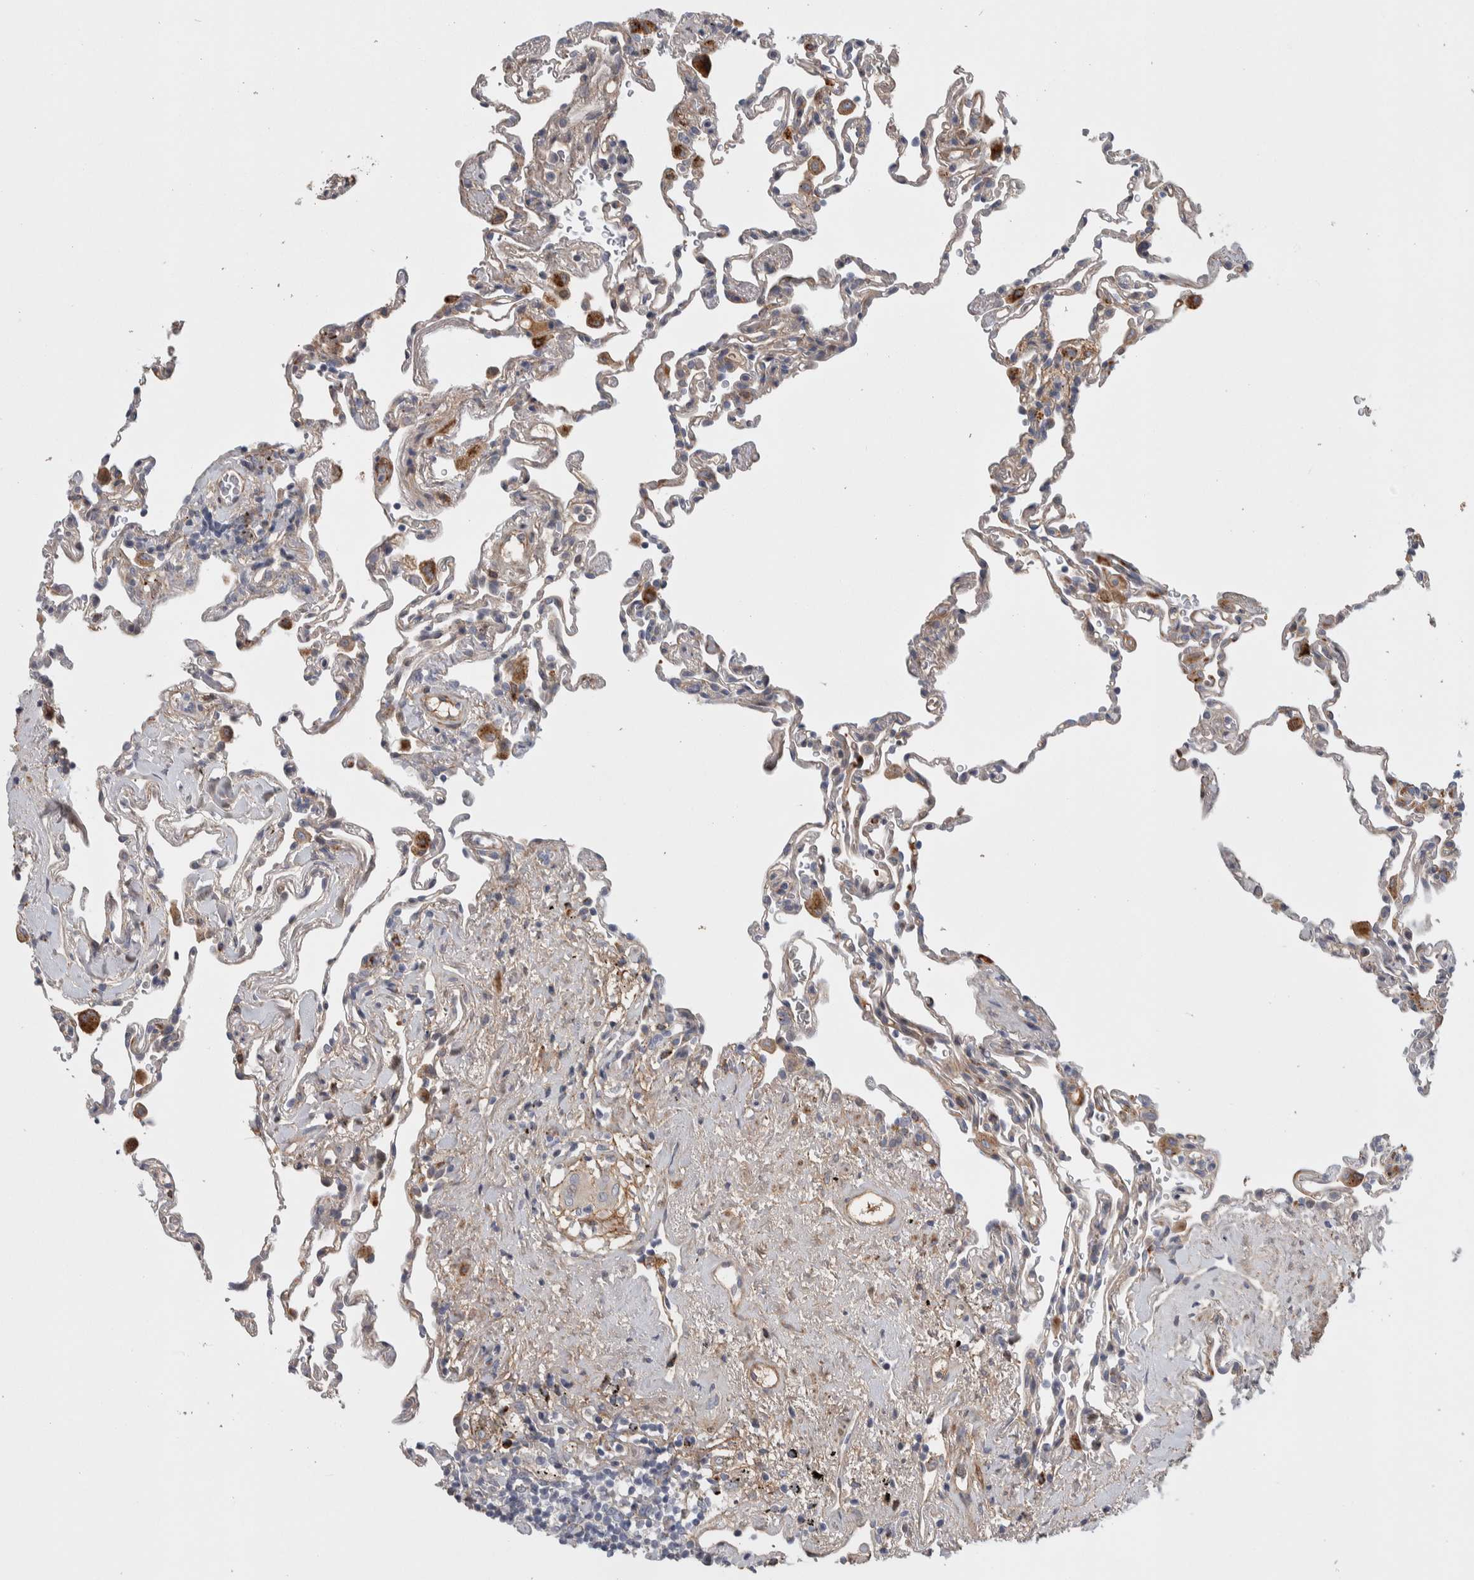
{"staining": {"intensity": "weak", "quantity": "25%-75%", "location": "cytoplasmic/membranous"}, "tissue": "lung", "cell_type": "Alveolar cells", "image_type": "normal", "snomed": [{"axis": "morphology", "description": "Normal tissue, NOS"}, {"axis": "topography", "description": "Lung"}], "caption": "Immunohistochemical staining of unremarkable lung exhibits low levels of weak cytoplasmic/membranous expression in about 25%-75% of alveolar cells. (Stains: DAB (3,3'-diaminobenzidine) in brown, nuclei in blue, Microscopy: brightfield microscopy at high magnification).", "gene": "PSMG3", "patient": {"sex": "male", "age": 59}}